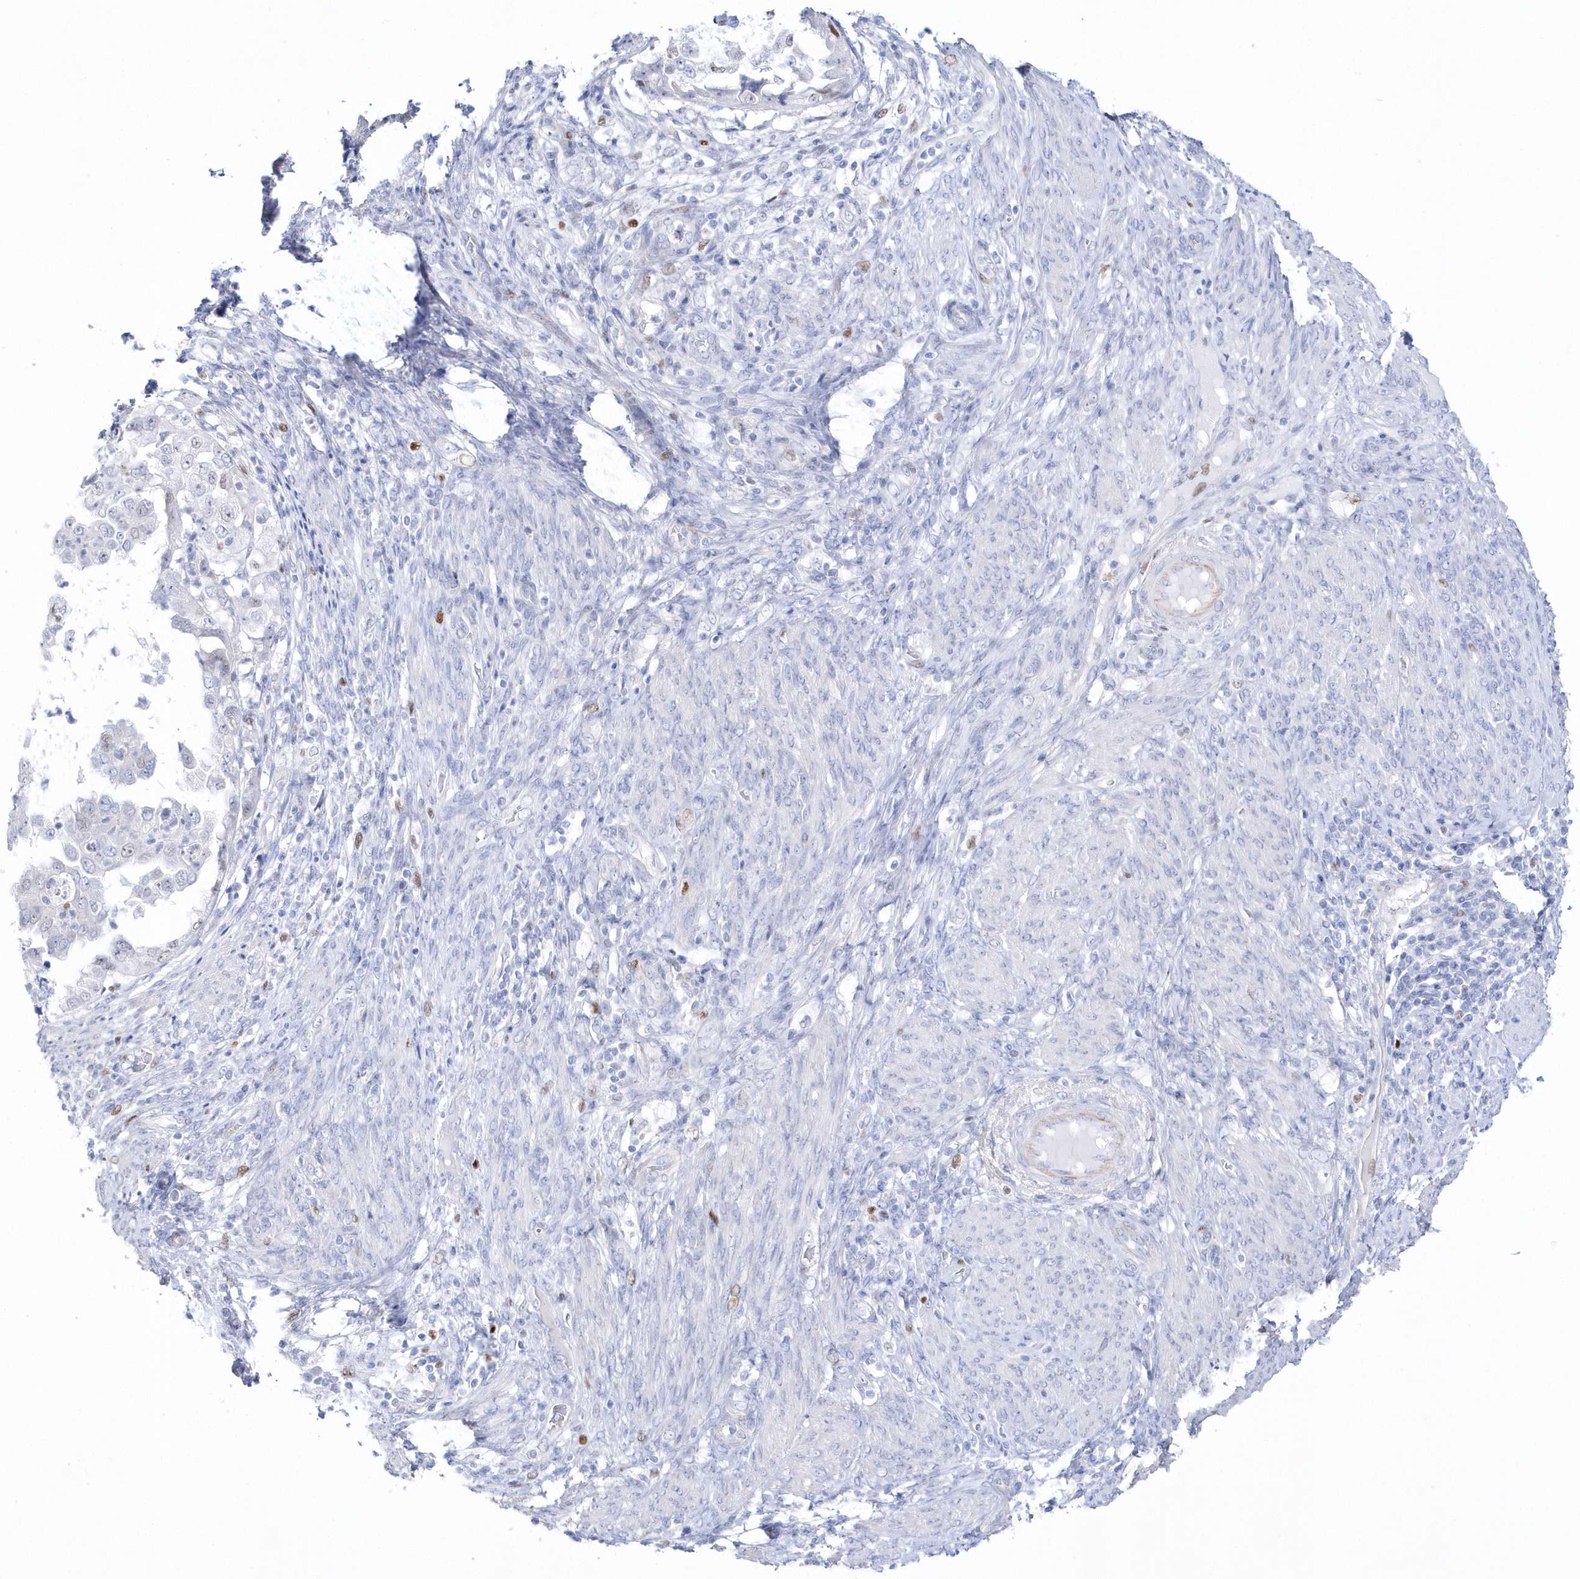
{"staining": {"intensity": "negative", "quantity": "none", "location": "none"}, "tissue": "endometrial cancer", "cell_type": "Tumor cells", "image_type": "cancer", "snomed": [{"axis": "morphology", "description": "Adenocarcinoma, NOS"}, {"axis": "topography", "description": "Endometrium"}], "caption": "The micrograph shows no staining of tumor cells in adenocarcinoma (endometrial).", "gene": "TMCO6", "patient": {"sex": "female", "age": 85}}